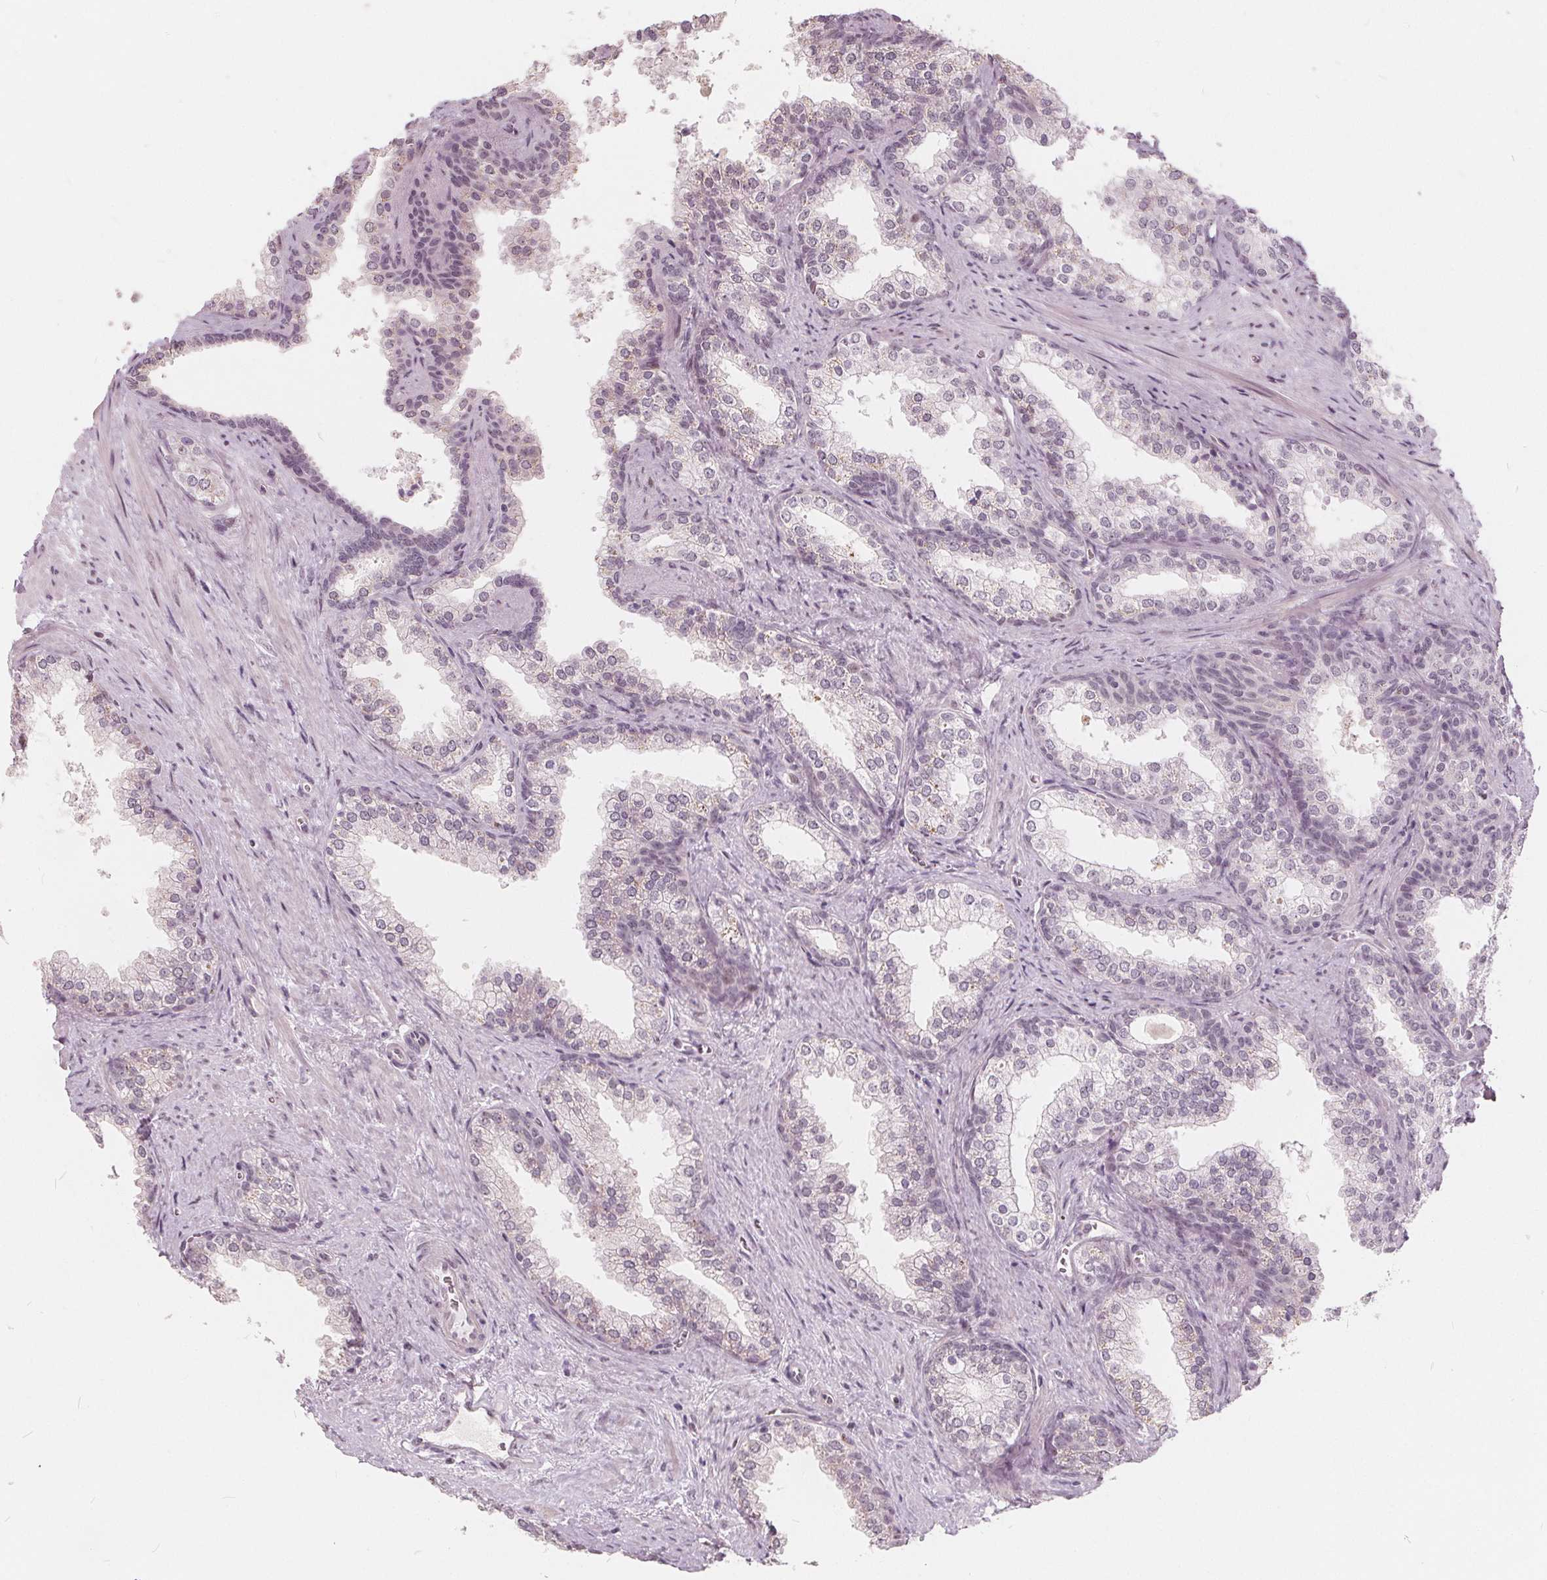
{"staining": {"intensity": "negative", "quantity": "none", "location": "none"}, "tissue": "prostate", "cell_type": "Glandular cells", "image_type": "normal", "snomed": [{"axis": "morphology", "description": "Normal tissue, NOS"}, {"axis": "topography", "description": "Prostate"}], "caption": "Immunohistochemical staining of benign human prostate reveals no significant expression in glandular cells.", "gene": "NUP210L", "patient": {"sex": "male", "age": 79}}